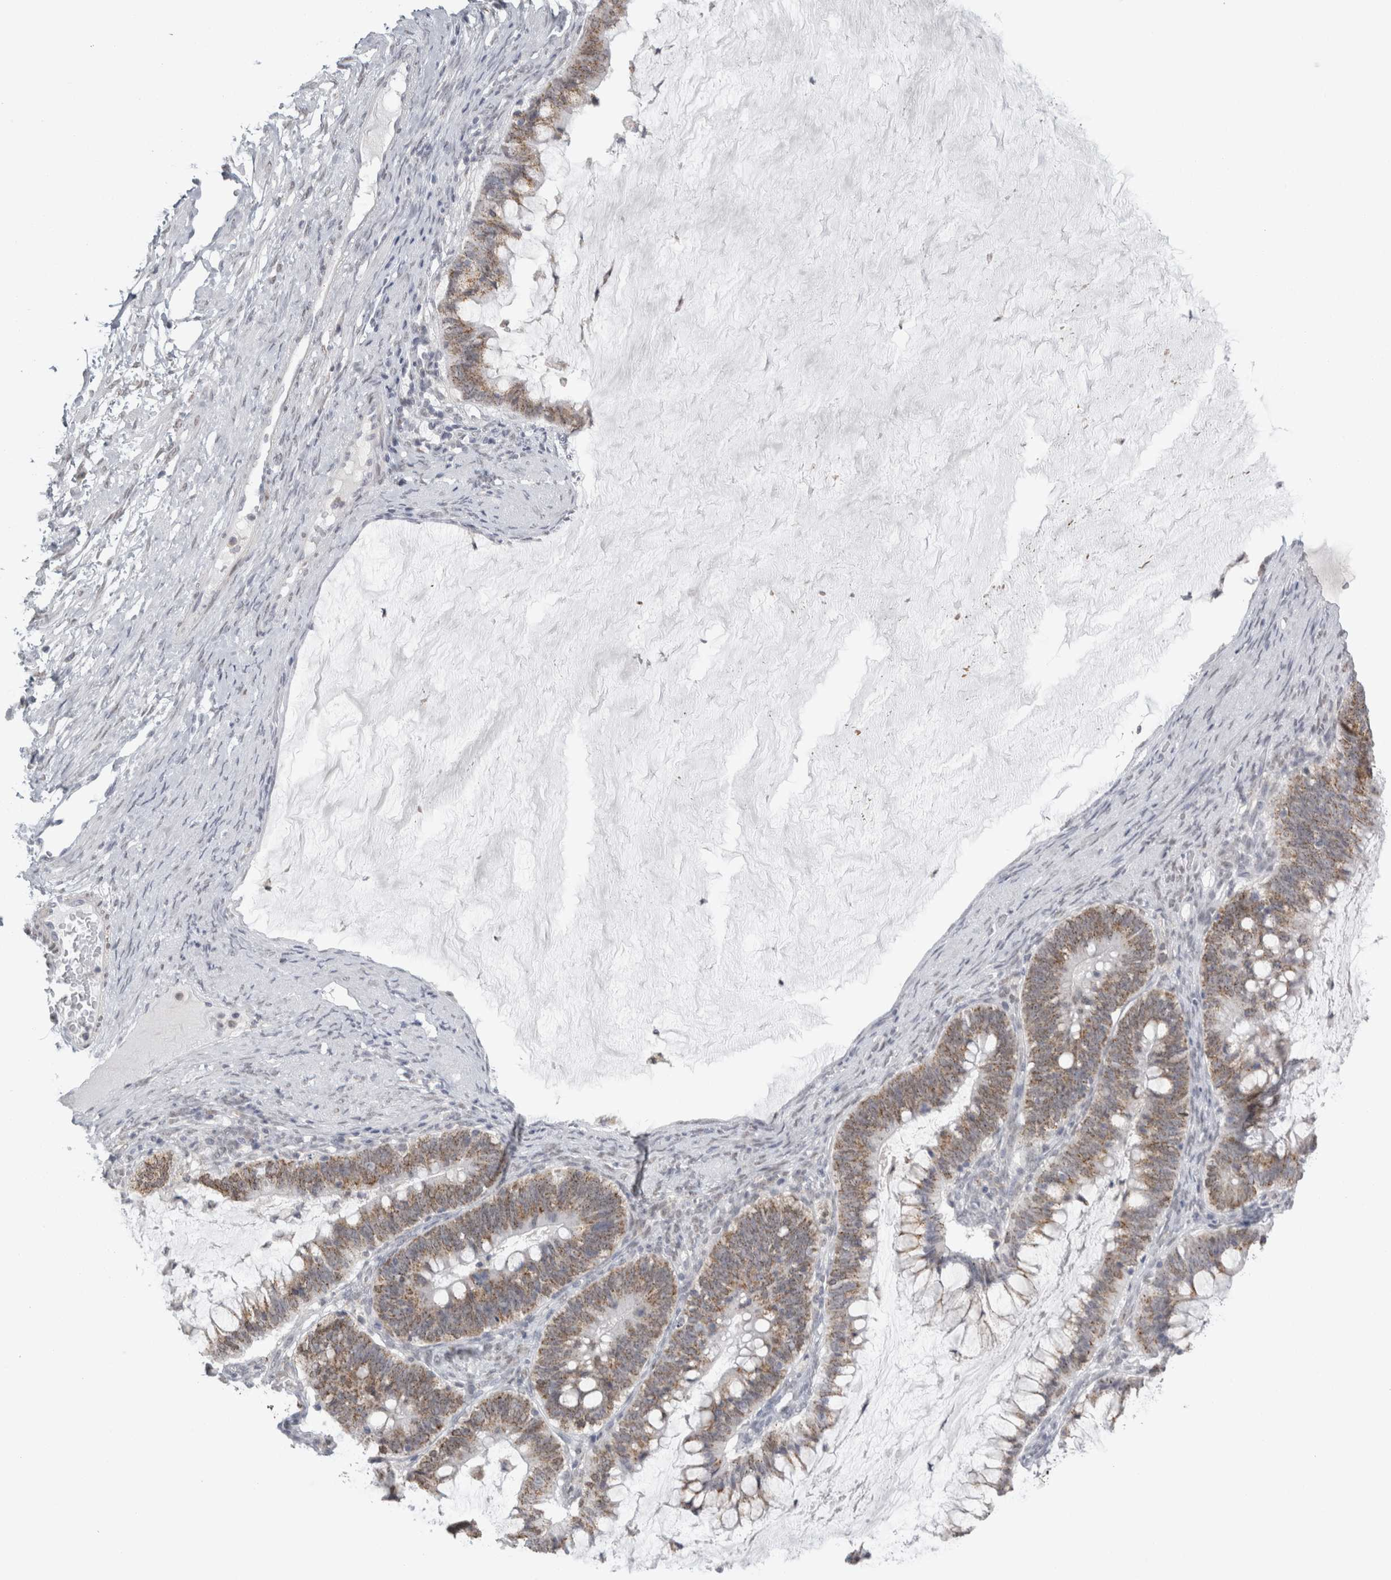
{"staining": {"intensity": "moderate", "quantity": ">75%", "location": "cytoplasmic/membranous"}, "tissue": "ovarian cancer", "cell_type": "Tumor cells", "image_type": "cancer", "snomed": [{"axis": "morphology", "description": "Cystadenocarcinoma, mucinous, NOS"}, {"axis": "topography", "description": "Ovary"}], "caption": "High-magnification brightfield microscopy of ovarian cancer (mucinous cystadenocarcinoma) stained with DAB (brown) and counterstained with hematoxylin (blue). tumor cells exhibit moderate cytoplasmic/membranous positivity is present in about>75% of cells. Using DAB (3,3'-diaminobenzidine) (brown) and hematoxylin (blue) stains, captured at high magnification using brightfield microscopy.", "gene": "PLIN1", "patient": {"sex": "female", "age": 61}}